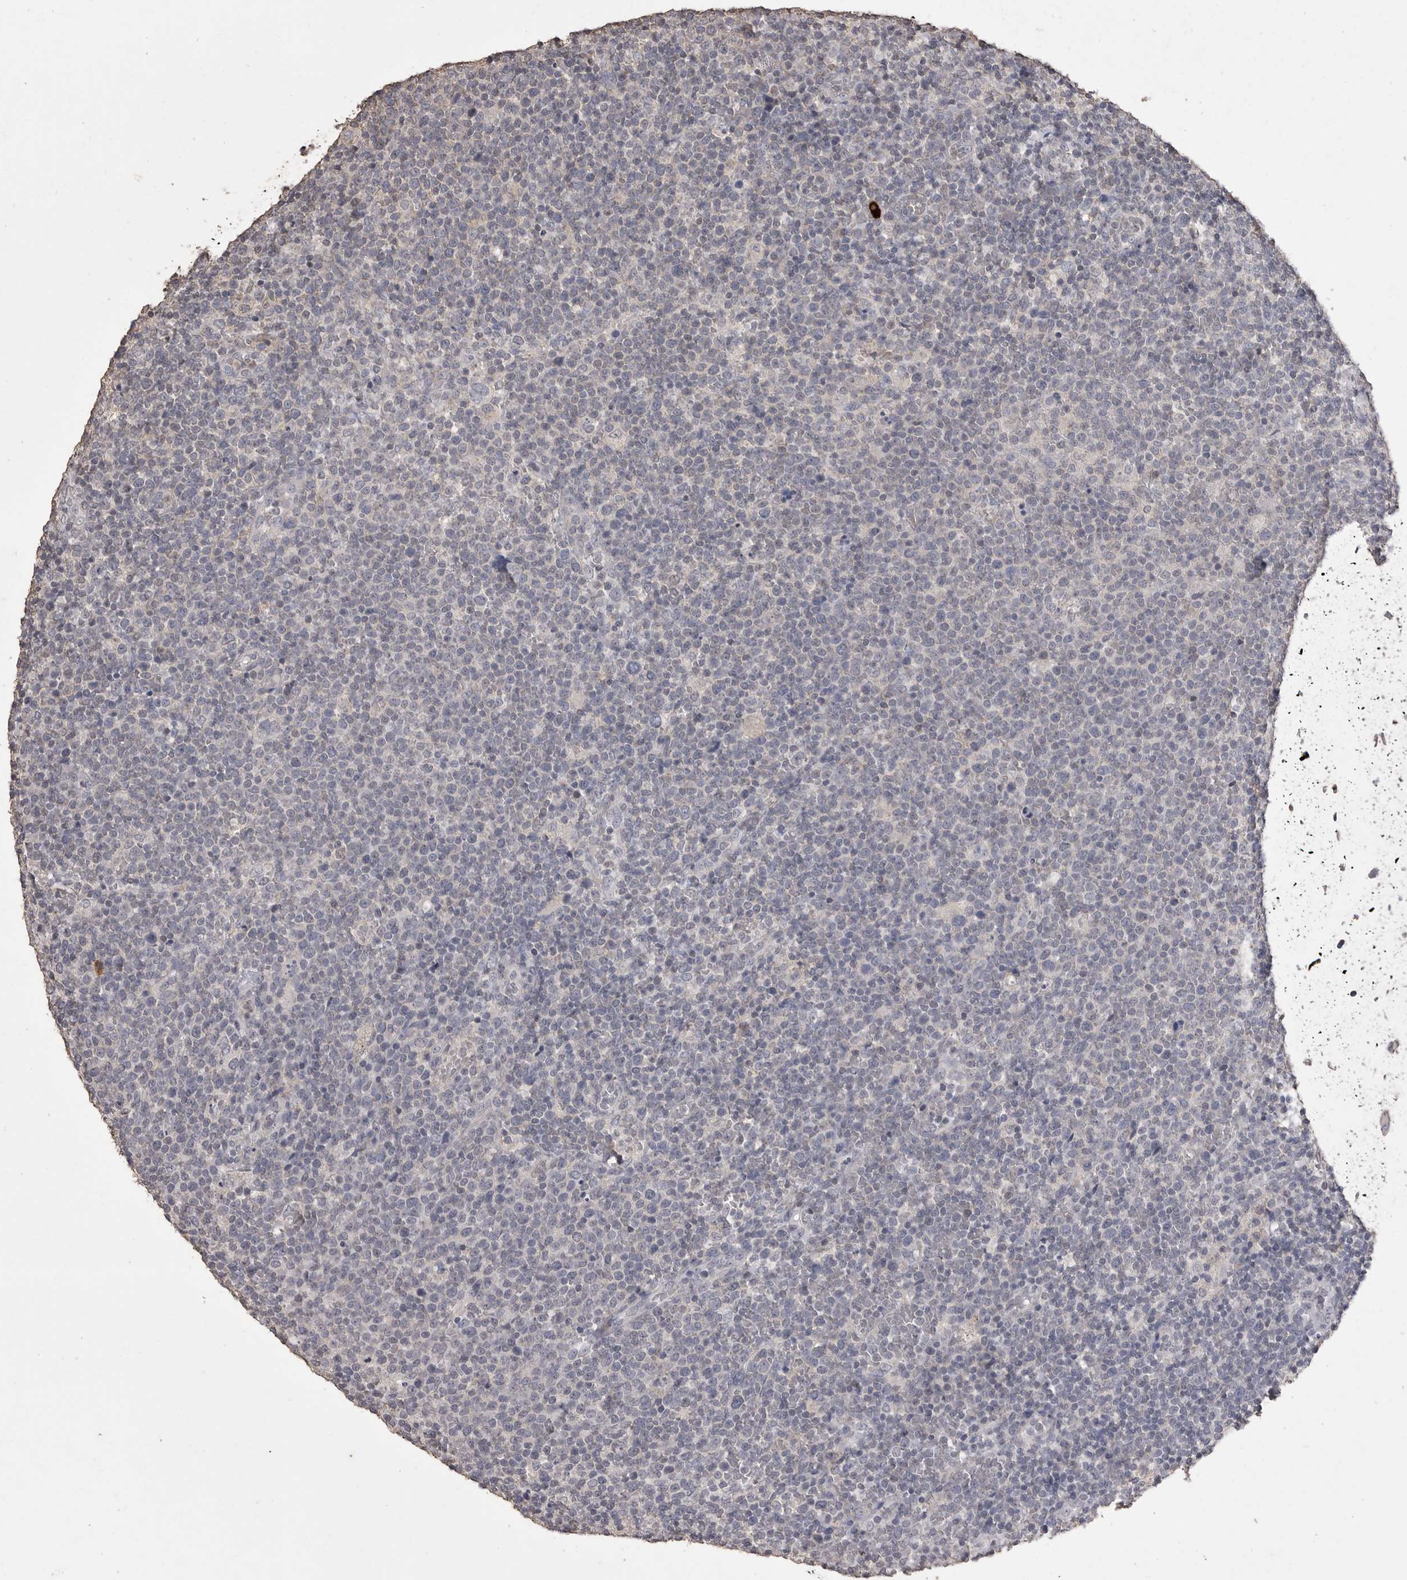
{"staining": {"intensity": "negative", "quantity": "none", "location": "none"}, "tissue": "lymphoma", "cell_type": "Tumor cells", "image_type": "cancer", "snomed": [{"axis": "morphology", "description": "Malignant lymphoma, non-Hodgkin's type, High grade"}, {"axis": "topography", "description": "Lymph node"}], "caption": "DAB (3,3'-diaminobenzidine) immunohistochemical staining of human lymphoma shows no significant expression in tumor cells.", "gene": "MMP7", "patient": {"sex": "male", "age": 61}}